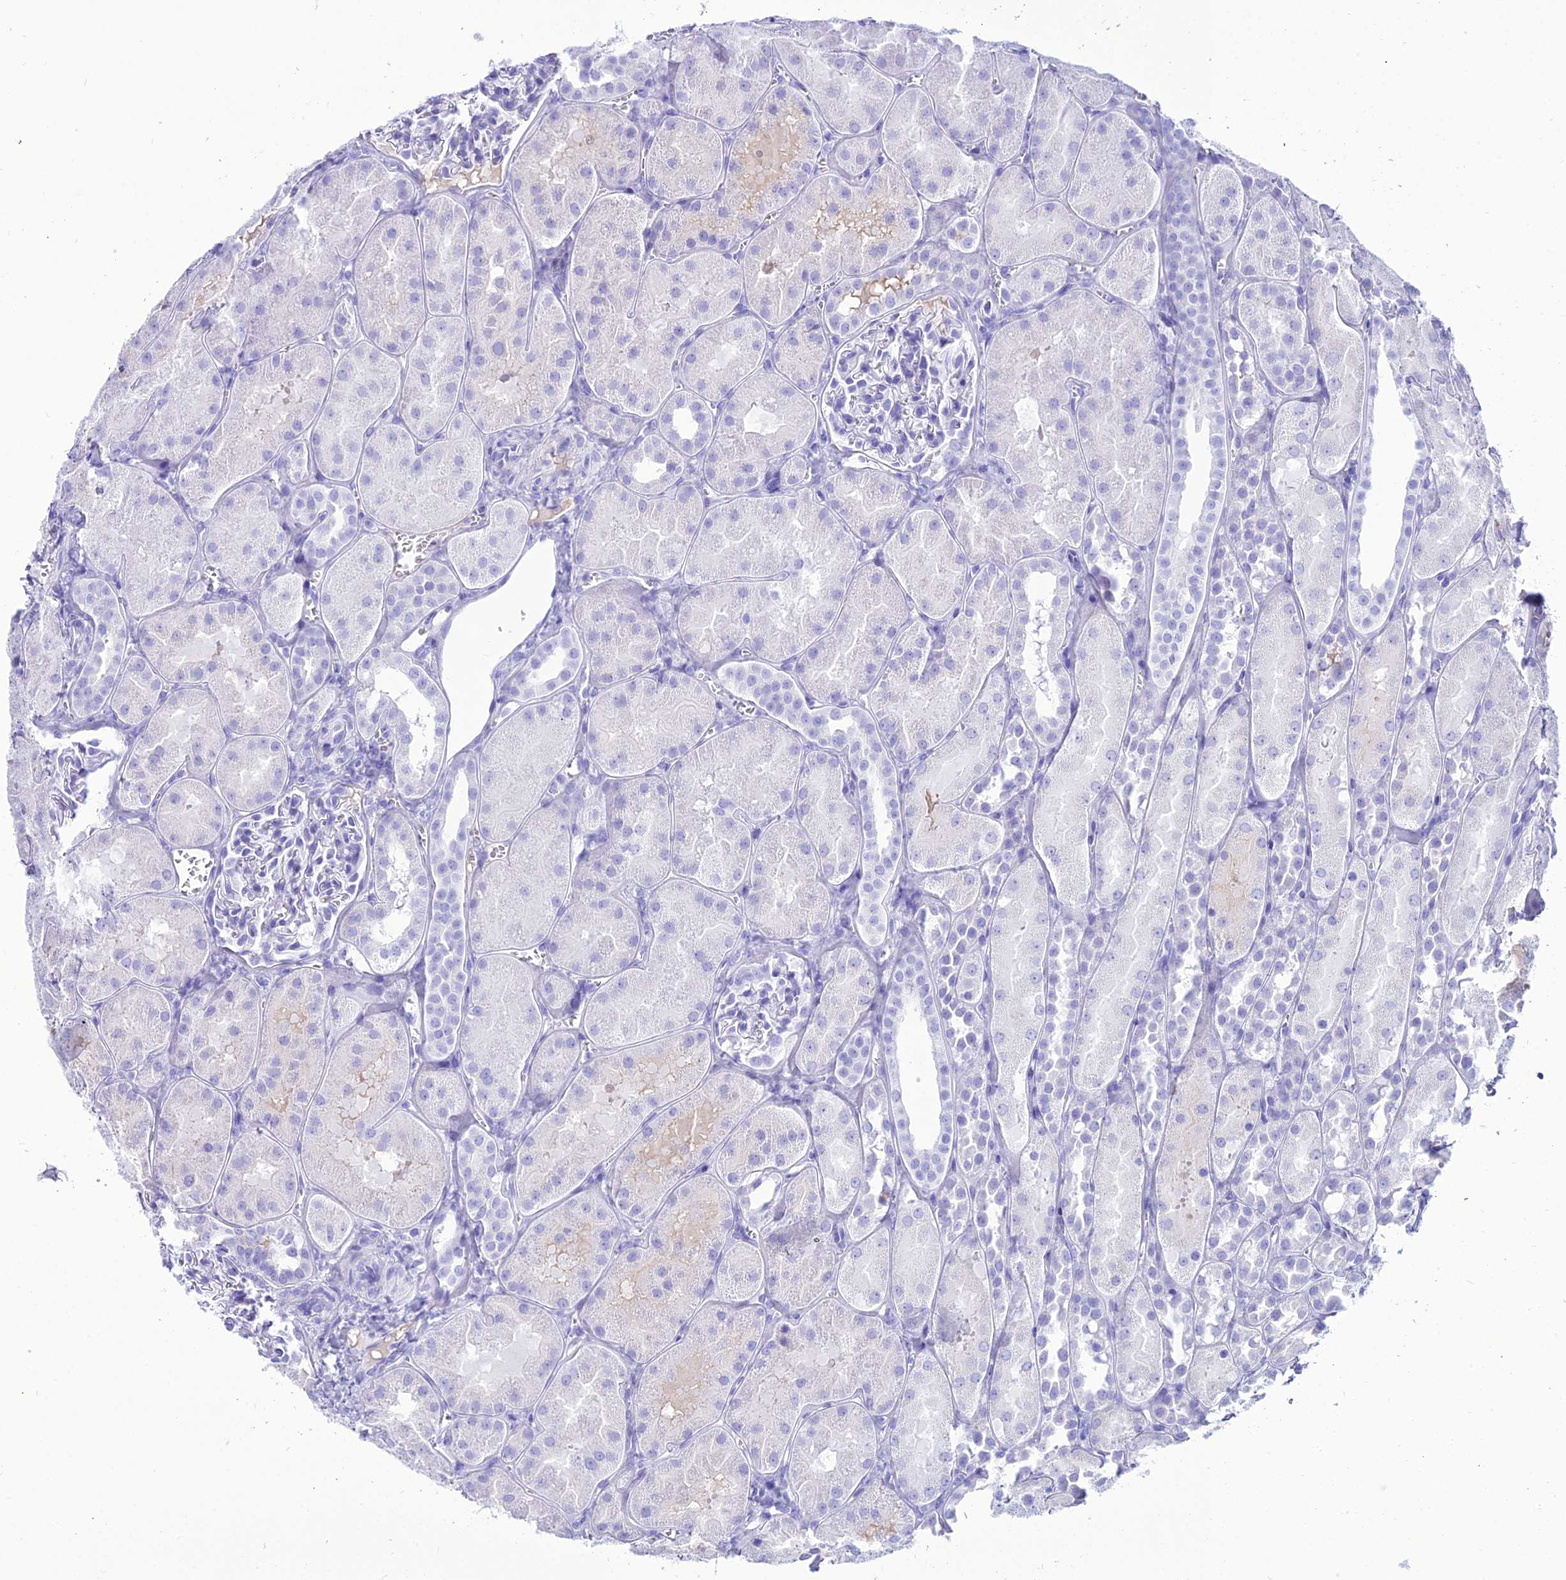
{"staining": {"intensity": "negative", "quantity": "none", "location": "none"}, "tissue": "kidney", "cell_type": "Cells in glomeruli", "image_type": "normal", "snomed": [{"axis": "morphology", "description": "Normal tissue, NOS"}, {"axis": "topography", "description": "Kidney"}, {"axis": "topography", "description": "Urinary bladder"}], "caption": "High power microscopy histopathology image of an IHC micrograph of benign kidney, revealing no significant positivity in cells in glomeruli.", "gene": "PNMA5", "patient": {"sex": "male", "age": 16}}